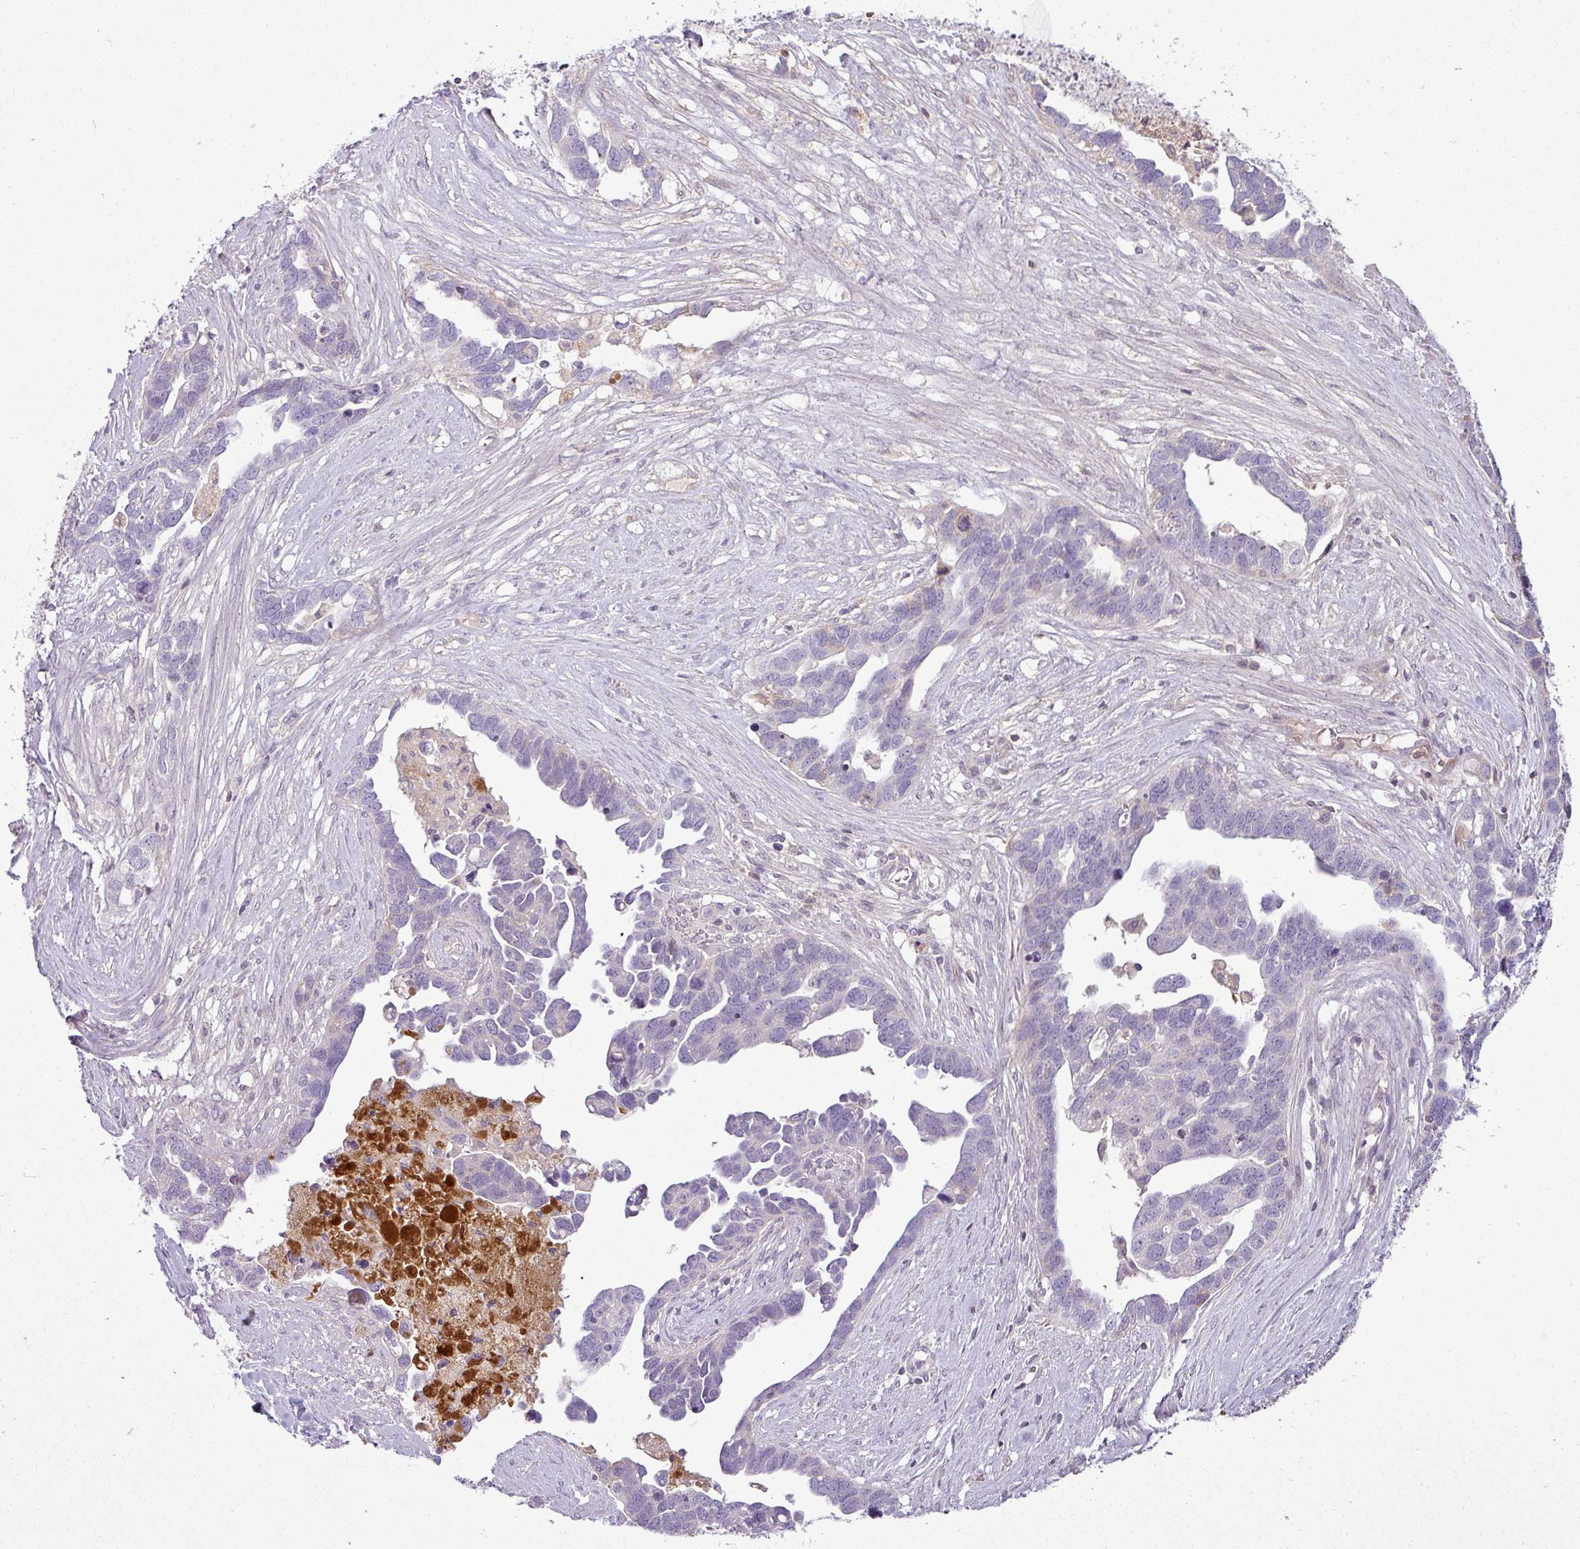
{"staining": {"intensity": "negative", "quantity": "none", "location": "none"}, "tissue": "ovarian cancer", "cell_type": "Tumor cells", "image_type": "cancer", "snomed": [{"axis": "morphology", "description": "Cystadenocarcinoma, serous, NOS"}, {"axis": "topography", "description": "Ovary"}], "caption": "Immunohistochemistry of human ovarian cancer exhibits no staining in tumor cells.", "gene": "APOM", "patient": {"sex": "female", "age": 54}}